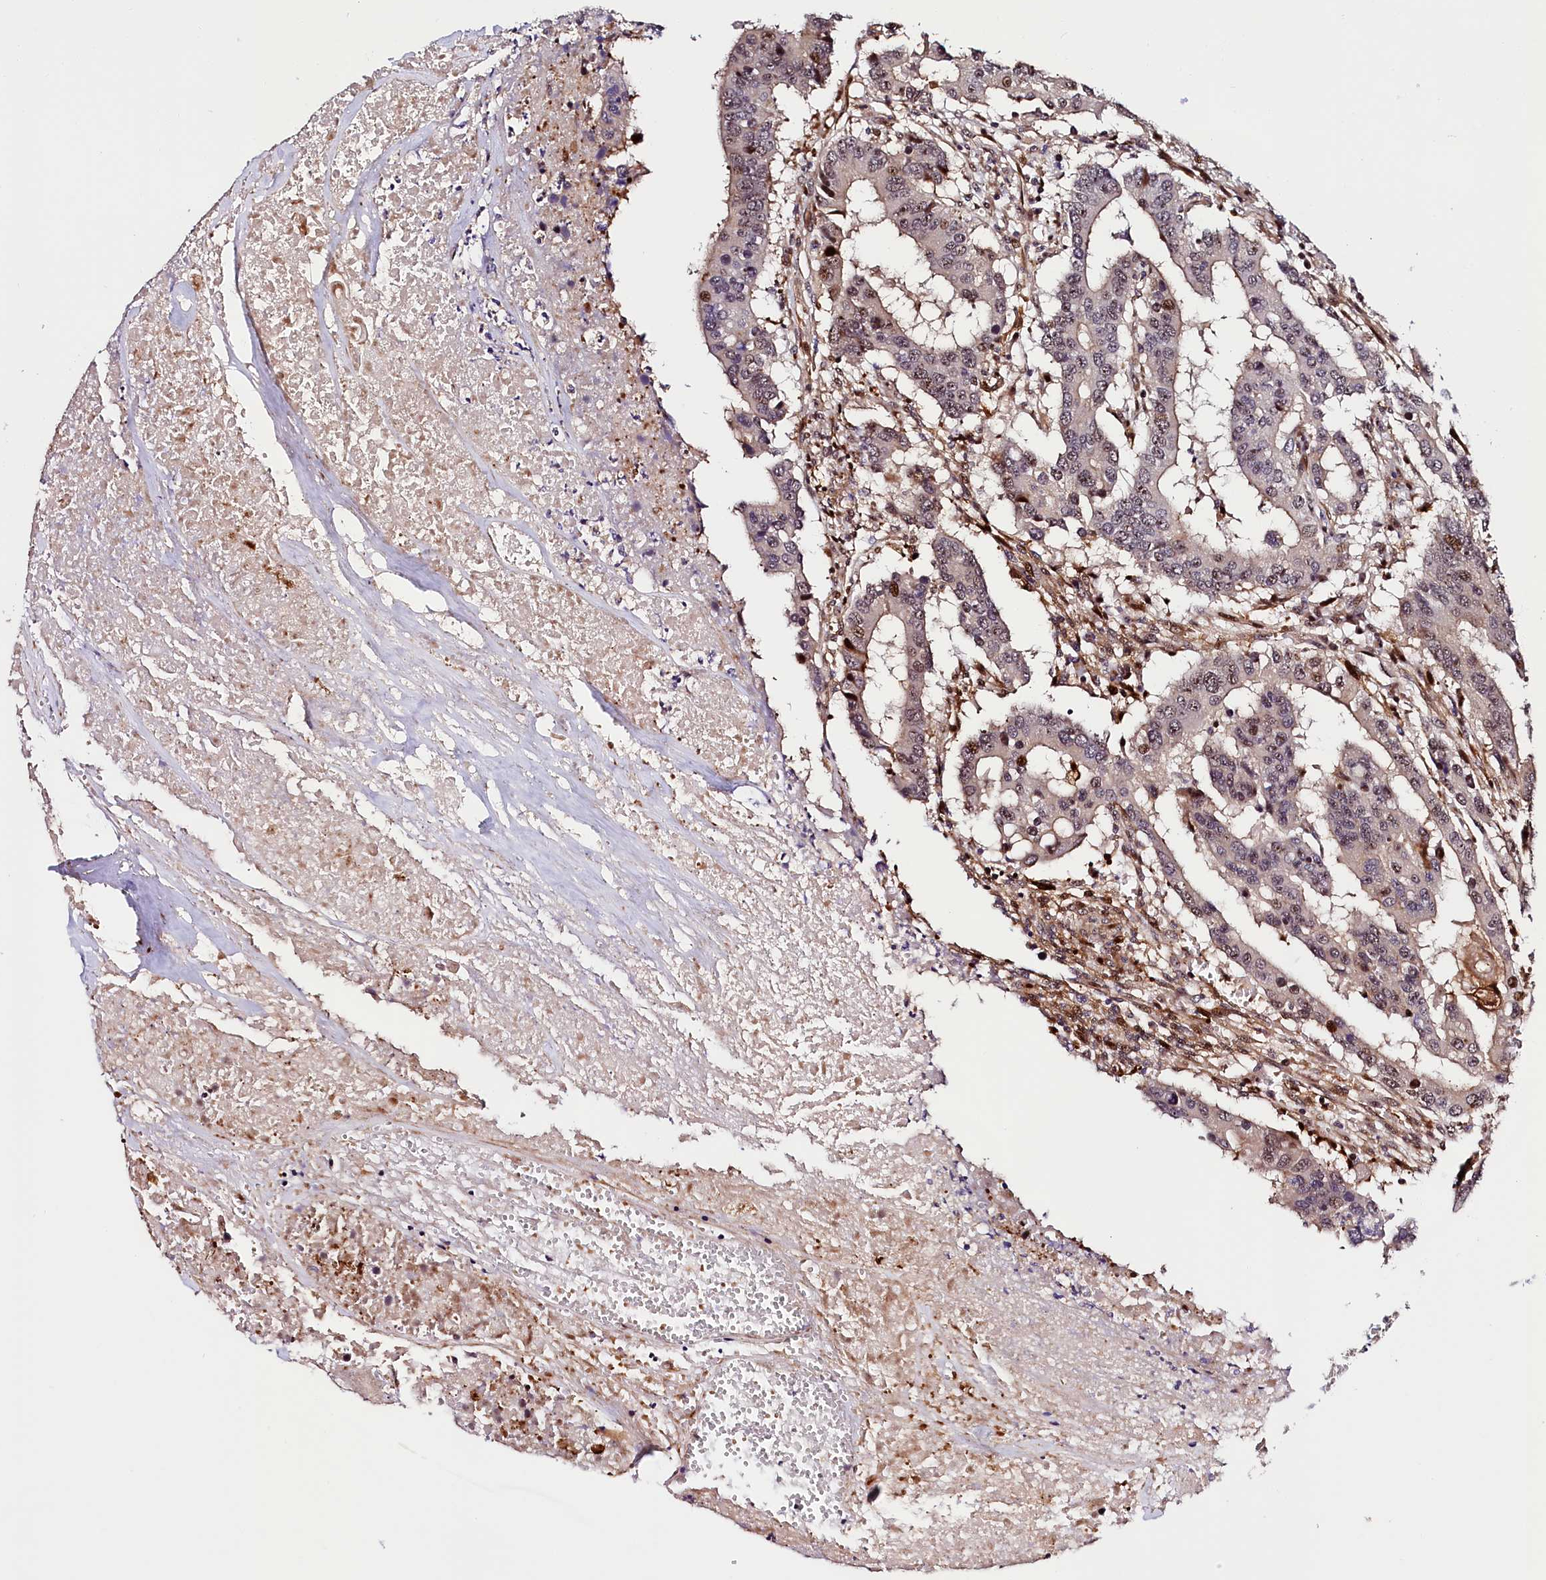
{"staining": {"intensity": "strong", "quantity": "<25%", "location": "nuclear"}, "tissue": "colorectal cancer", "cell_type": "Tumor cells", "image_type": "cancer", "snomed": [{"axis": "morphology", "description": "Adenocarcinoma, NOS"}, {"axis": "topography", "description": "Colon"}], "caption": "Immunohistochemical staining of colorectal cancer (adenocarcinoma) shows medium levels of strong nuclear expression in about <25% of tumor cells. (Stains: DAB in brown, nuclei in blue, Microscopy: brightfield microscopy at high magnification).", "gene": "TRMT112", "patient": {"sex": "male", "age": 77}}